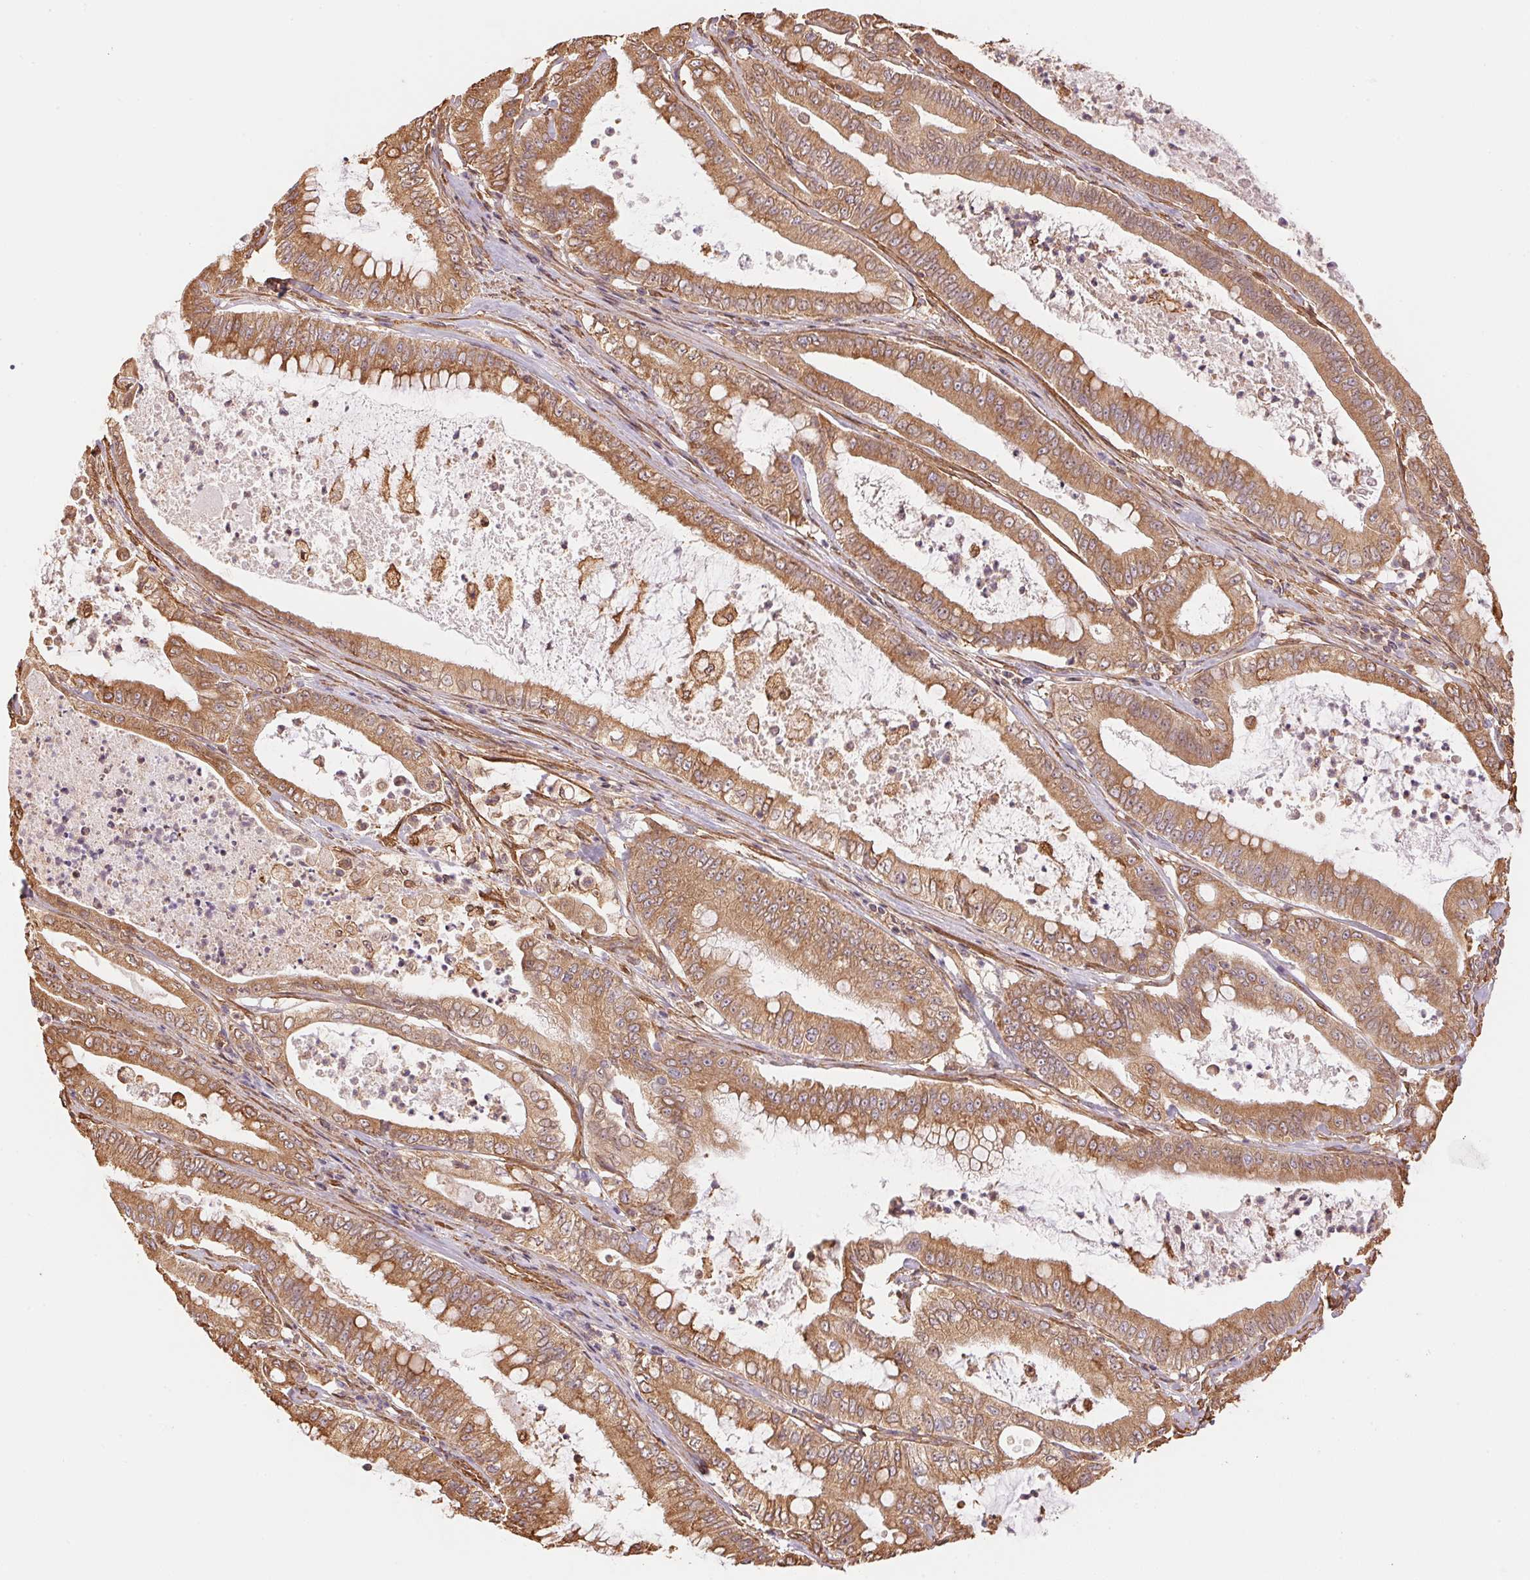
{"staining": {"intensity": "moderate", "quantity": ">75%", "location": "cytoplasmic/membranous"}, "tissue": "pancreatic cancer", "cell_type": "Tumor cells", "image_type": "cancer", "snomed": [{"axis": "morphology", "description": "Adenocarcinoma, NOS"}, {"axis": "topography", "description": "Pancreas"}], "caption": "Protein staining of pancreatic cancer tissue exhibits moderate cytoplasmic/membranous positivity in about >75% of tumor cells. The protein is shown in brown color, while the nuclei are stained blue.", "gene": "C6orf163", "patient": {"sex": "male", "age": 71}}